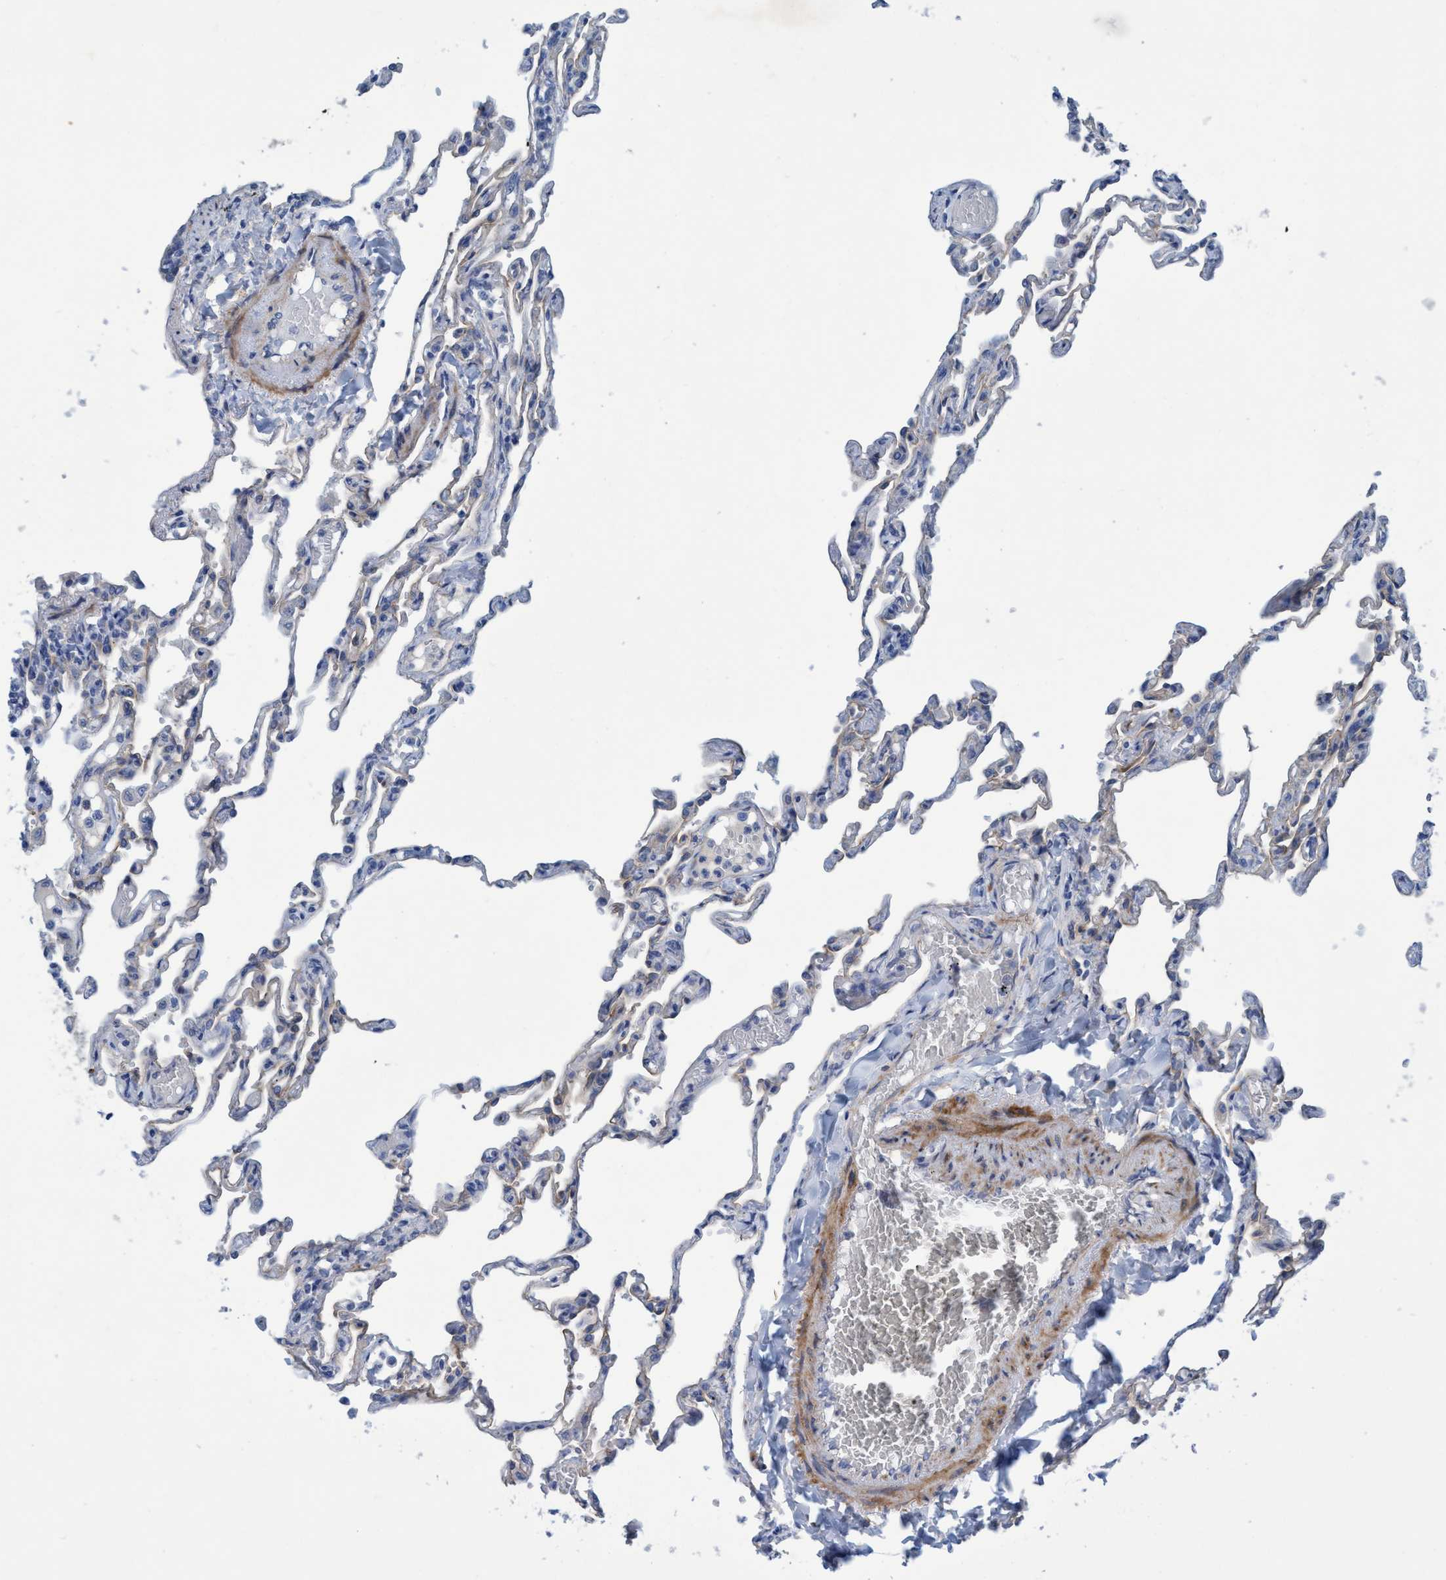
{"staining": {"intensity": "weak", "quantity": "<25%", "location": "cytoplasmic/membranous"}, "tissue": "lung", "cell_type": "Alveolar cells", "image_type": "normal", "snomed": [{"axis": "morphology", "description": "Normal tissue, NOS"}, {"axis": "topography", "description": "Lung"}], "caption": "Histopathology image shows no significant protein positivity in alveolar cells of unremarkable lung. (Brightfield microscopy of DAB immunohistochemistry (IHC) at high magnification).", "gene": "GULP1", "patient": {"sex": "male", "age": 21}}